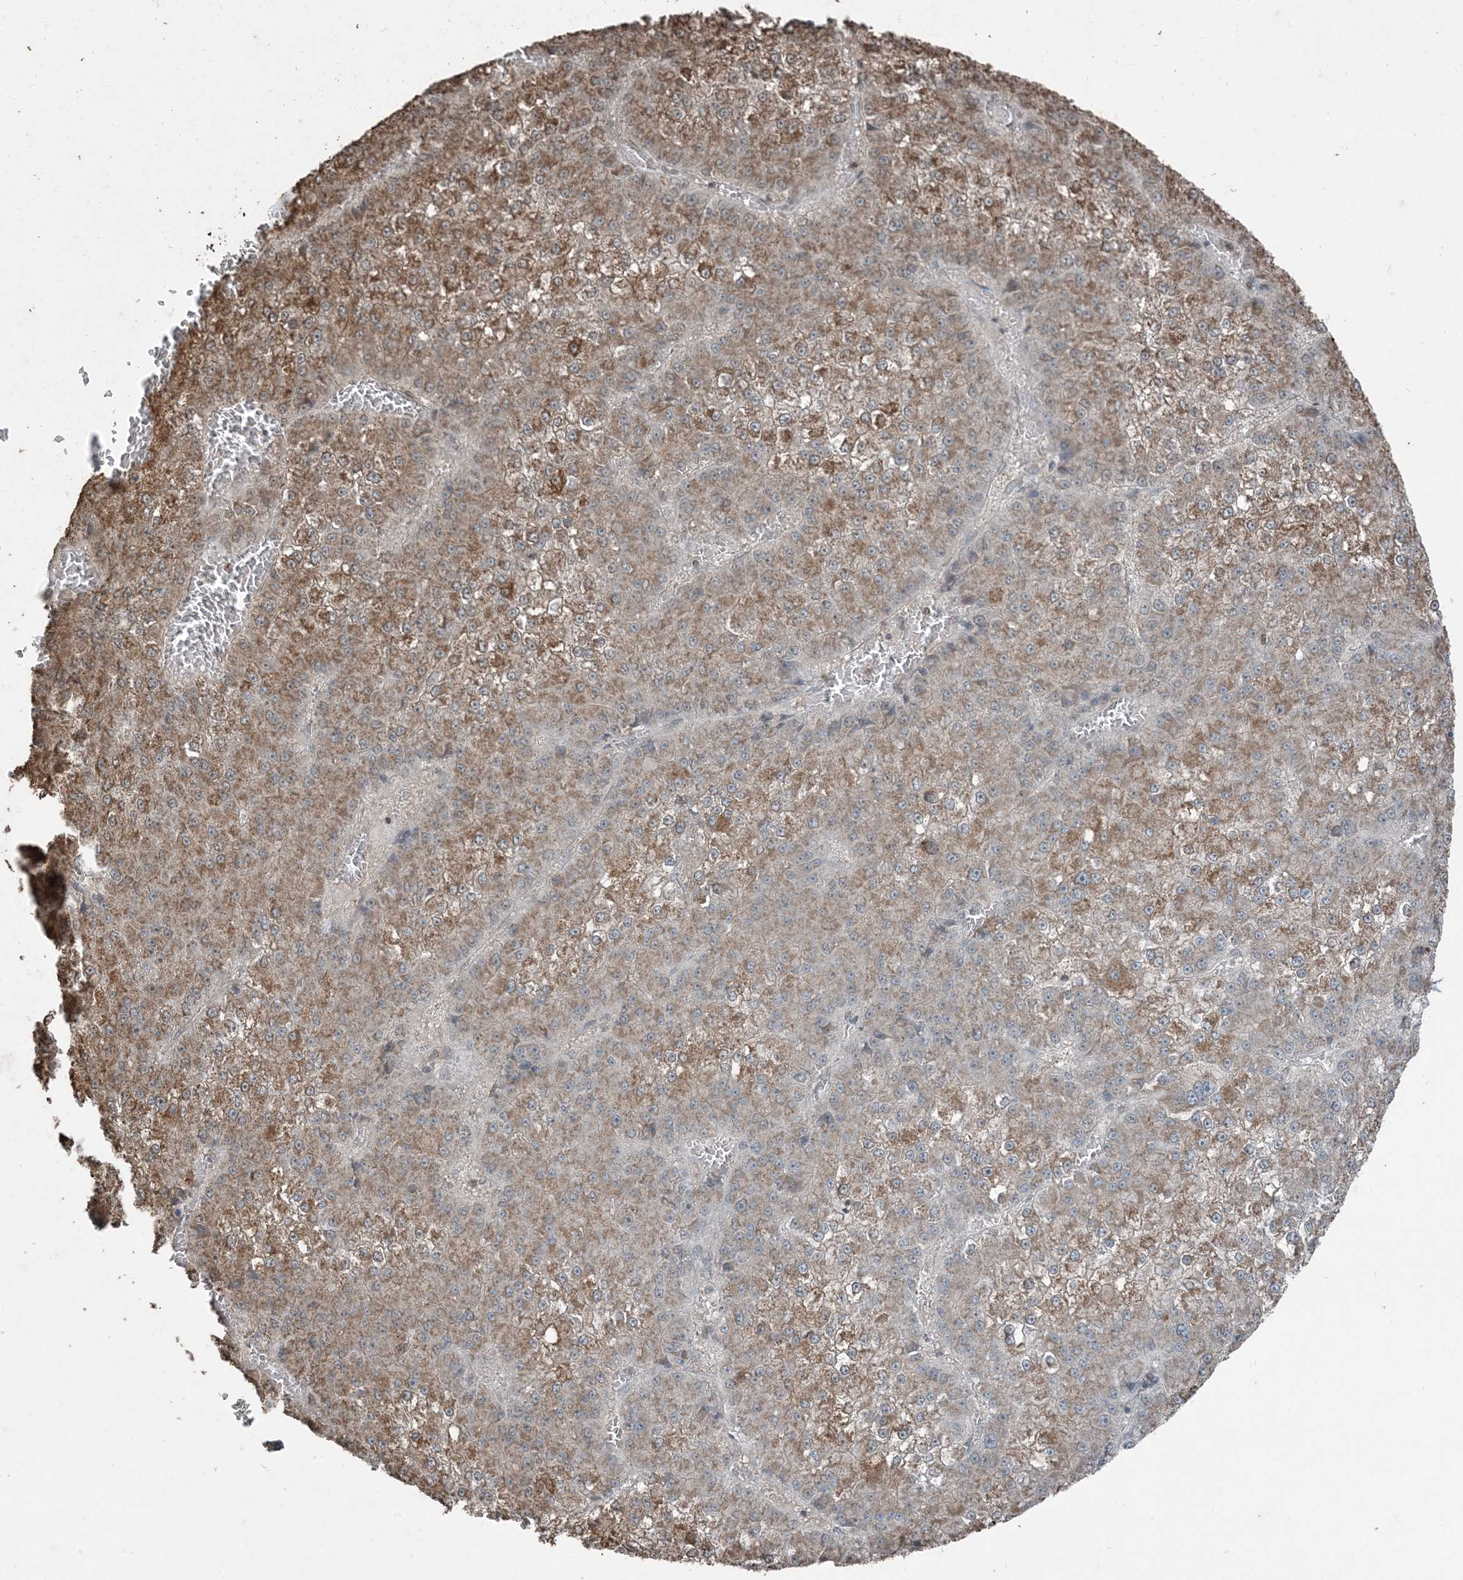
{"staining": {"intensity": "moderate", "quantity": ">75%", "location": "cytoplasmic/membranous"}, "tissue": "liver cancer", "cell_type": "Tumor cells", "image_type": "cancer", "snomed": [{"axis": "morphology", "description": "Carcinoma, Hepatocellular, NOS"}, {"axis": "topography", "description": "Liver"}], "caption": "This histopathology image shows IHC staining of human liver cancer (hepatocellular carcinoma), with medium moderate cytoplasmic/membranous expression in about >75% of tumor cells.", "gene": "GNL1", "patient": {"sex": "female", "age": 73}}